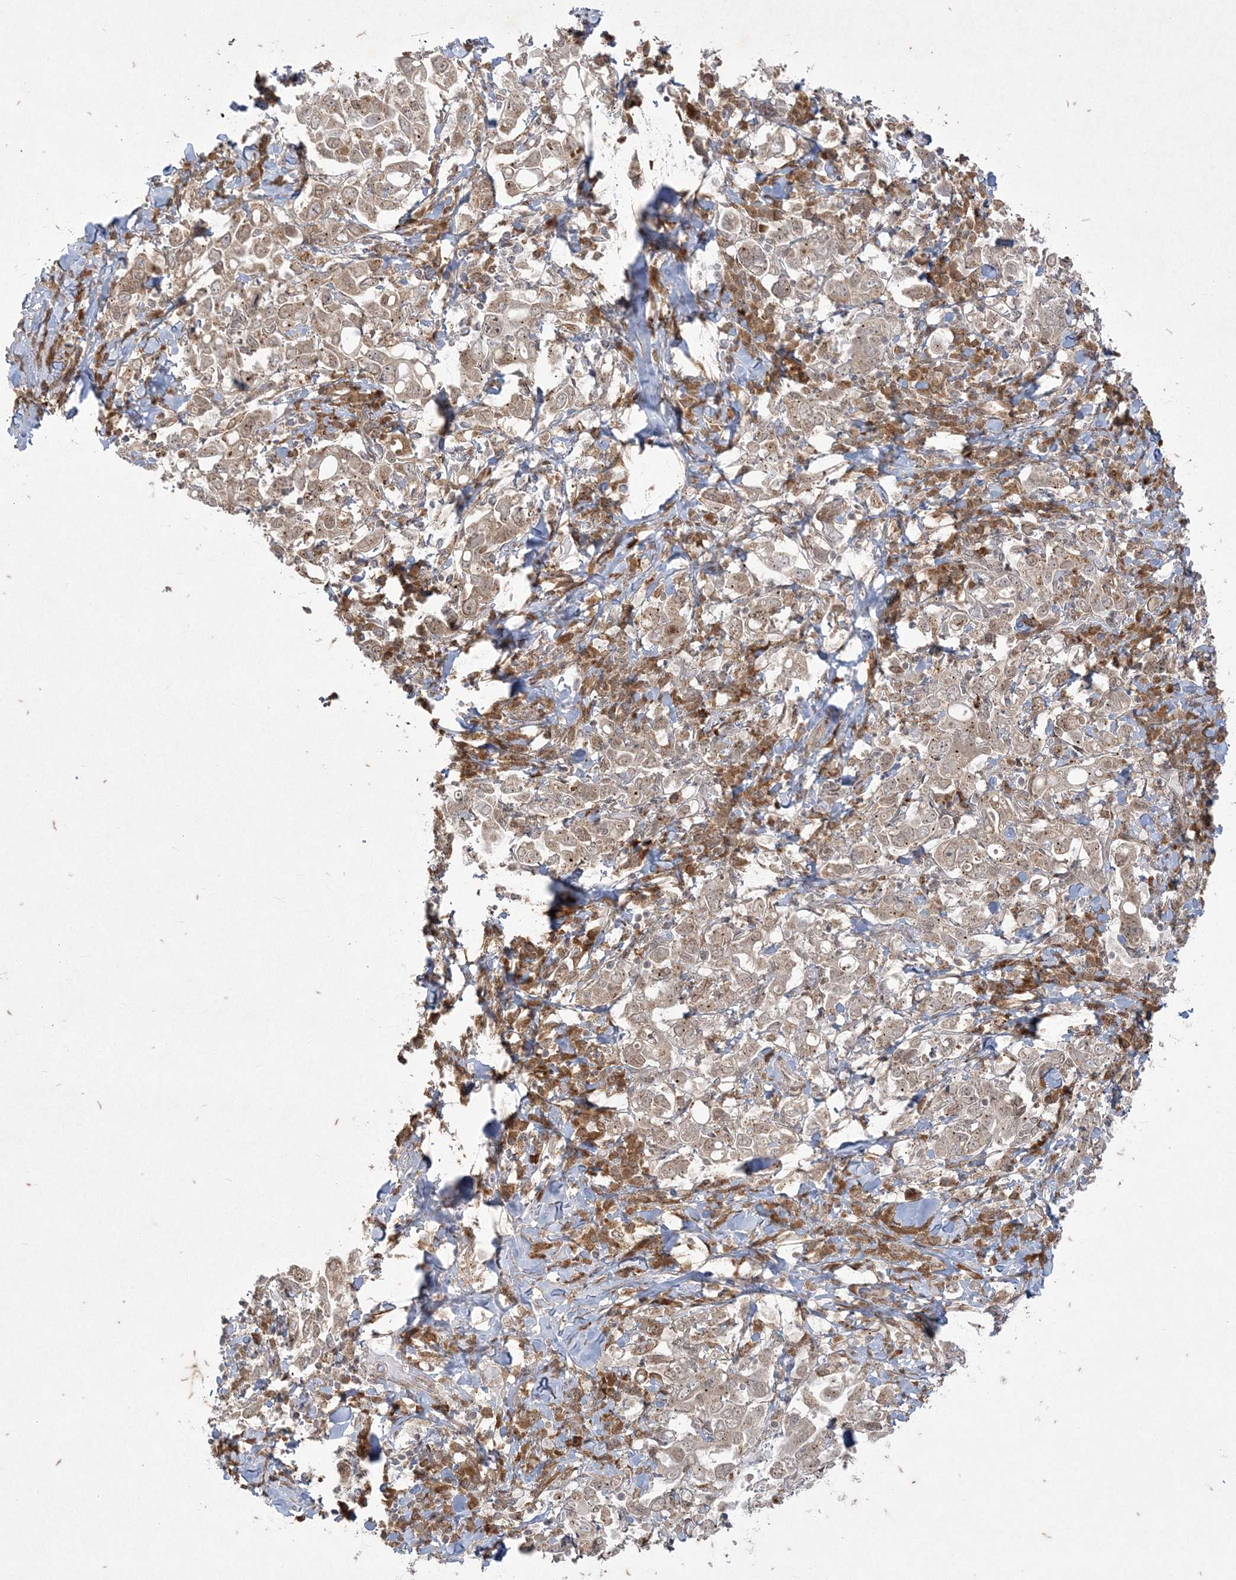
{"staining": {"intensity": "weak", "quantity": "25%-75%", "location": "cytoplasmic/membranous"}, "tissue": "stomach cancer", "cell_type": "Tumor cells", "image_type": "cancer", "snomed": [{"axis": "morphology", "description": "Adenocarcinoma, NOS"}, {"axis": "topography", "description": "Stomach, upper"}], "caption": "IHC staining of adenocarcinoma (stomach), which reveals low levels of weak cytoplasmic/membranous staining in approximately 25%-75% of tumor cells indicating weak cytoplasmic/membranous protein staining. The staining was performed using DAB (3,3'-diaminobenzidine) (brown) for protein detection and nuclei were counterstained in hematoxylin (blue).", "gene": "RRAS", "patient": {"sex": "male", "age": 62}}